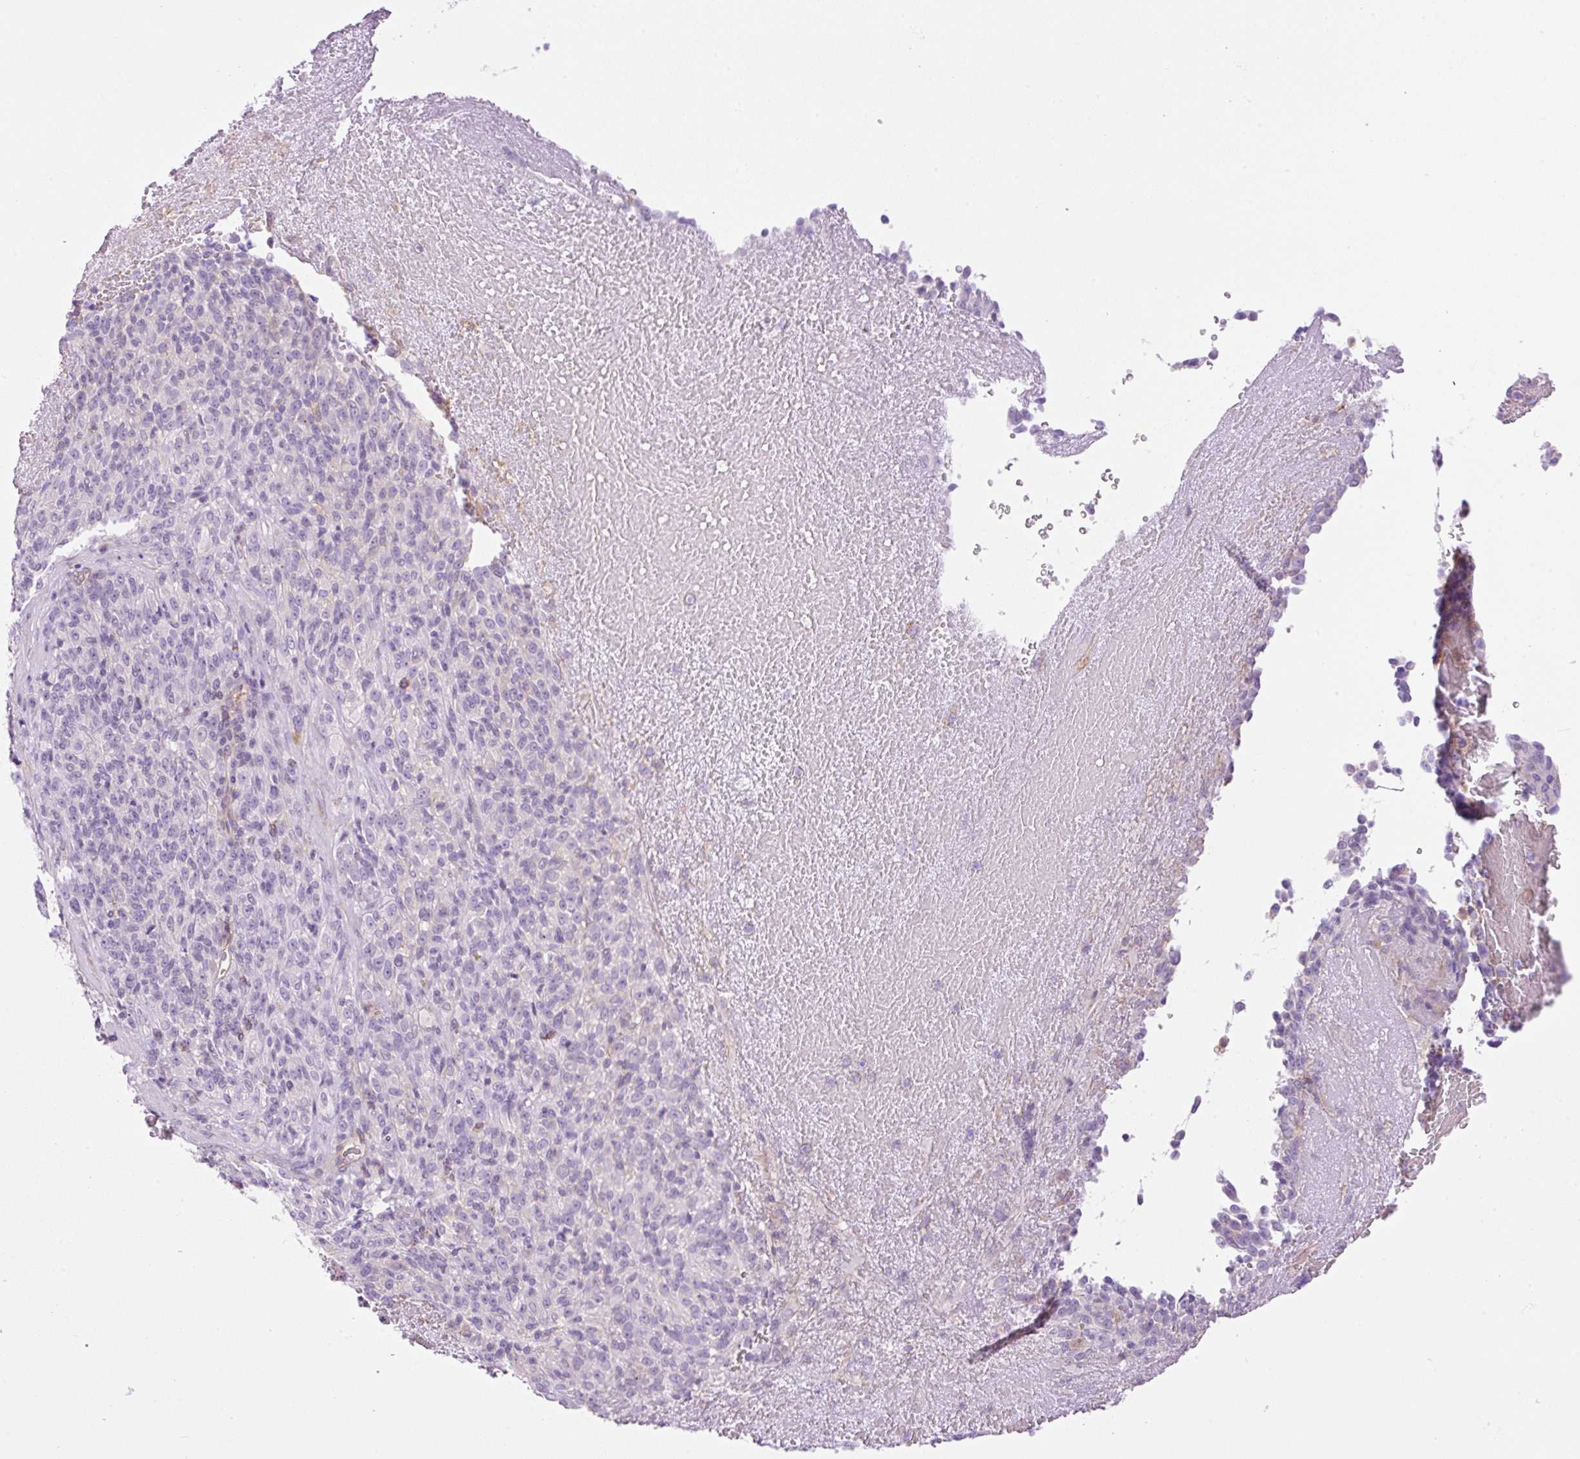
{"staining": {"intensity": "negative", "quantity": "none", "location": "none"}, "tissue": "melanoma", "cell_type": "Tumor cells", "image_type": "cancer", "snomed": [{"axis": "morphology", "description": "Malignant melanoma, Metastatic site"}, {"axis": "topography", "description": "Brain"}], "caption": "High magnification brightfield microscopy of malignant melanoma (metastatic site) stained with DAB (3,3'-diaminobenzidine) (brown) and counterstained with hematoxylin (blue): tumor cells show no significant expression.", "gene": "EHD3", "patient": {"sex": "female", "age": 56}}